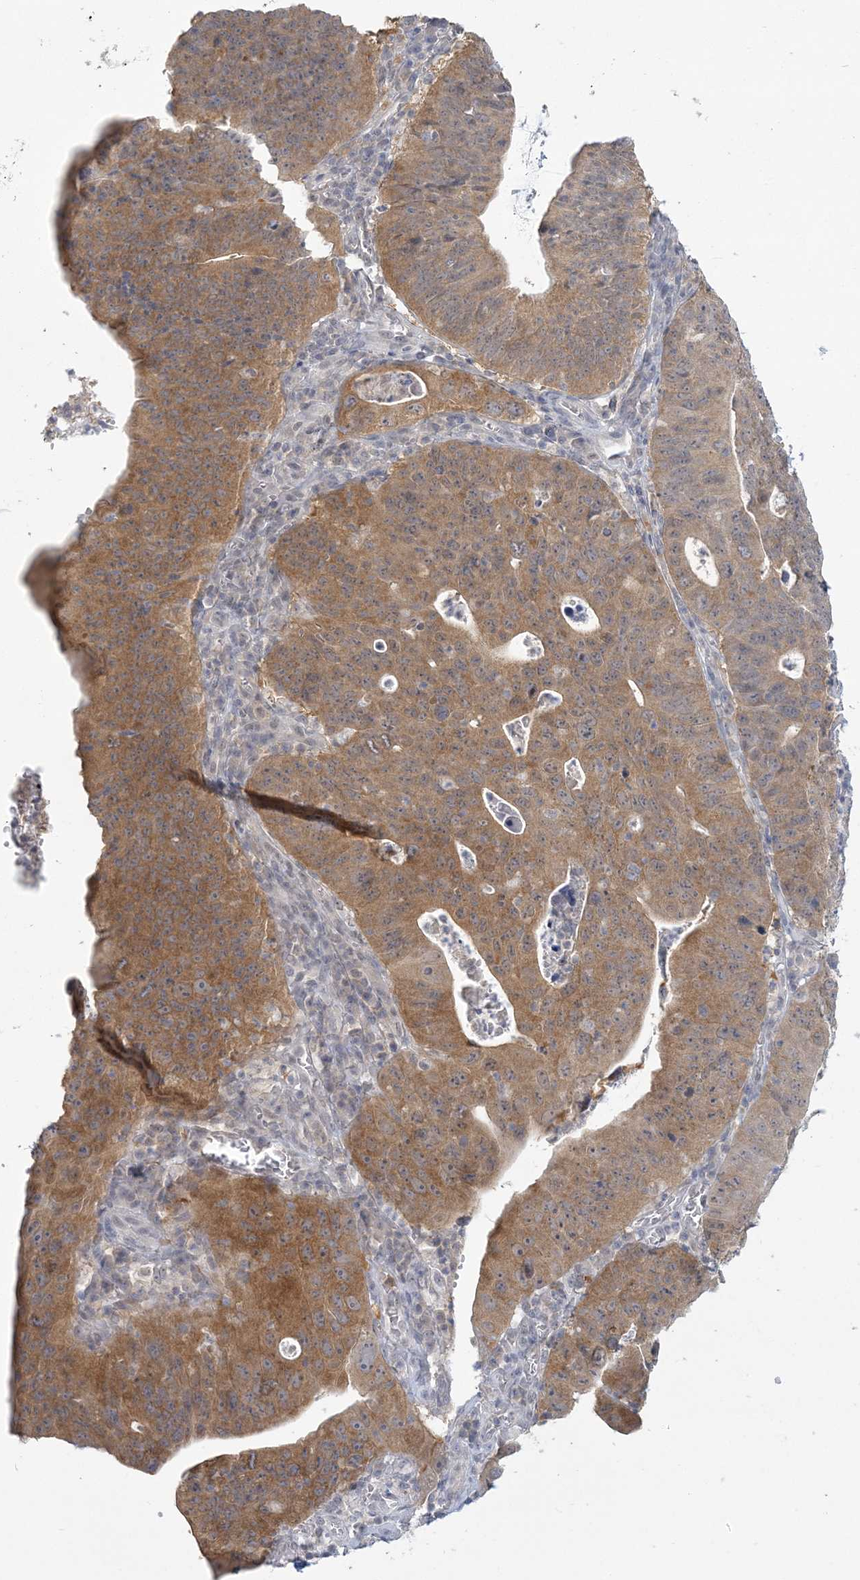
{"staining": {"intensity": "moderate", "quantity": ">75%", "location": "cytoplasmic/membranous"}, "tissue": "stomach cancer", "cell_type": "Tumor cells", "image_type": "cancer", "snomed": [{"axis": "morphology", "description": "Adenocarcinoma, NOS"}, {"axis": "topography", "description": "Stomach"}], "caption": "Protein staining by immunohistochemistry (IHC) shows moderate cytoplasmic/membranous expression in about >75% of tumor cells in stomach cancer (adenocarcinoma).", "gene": "ANKS1A", "patient": {"sex": "male", "age": 59}}